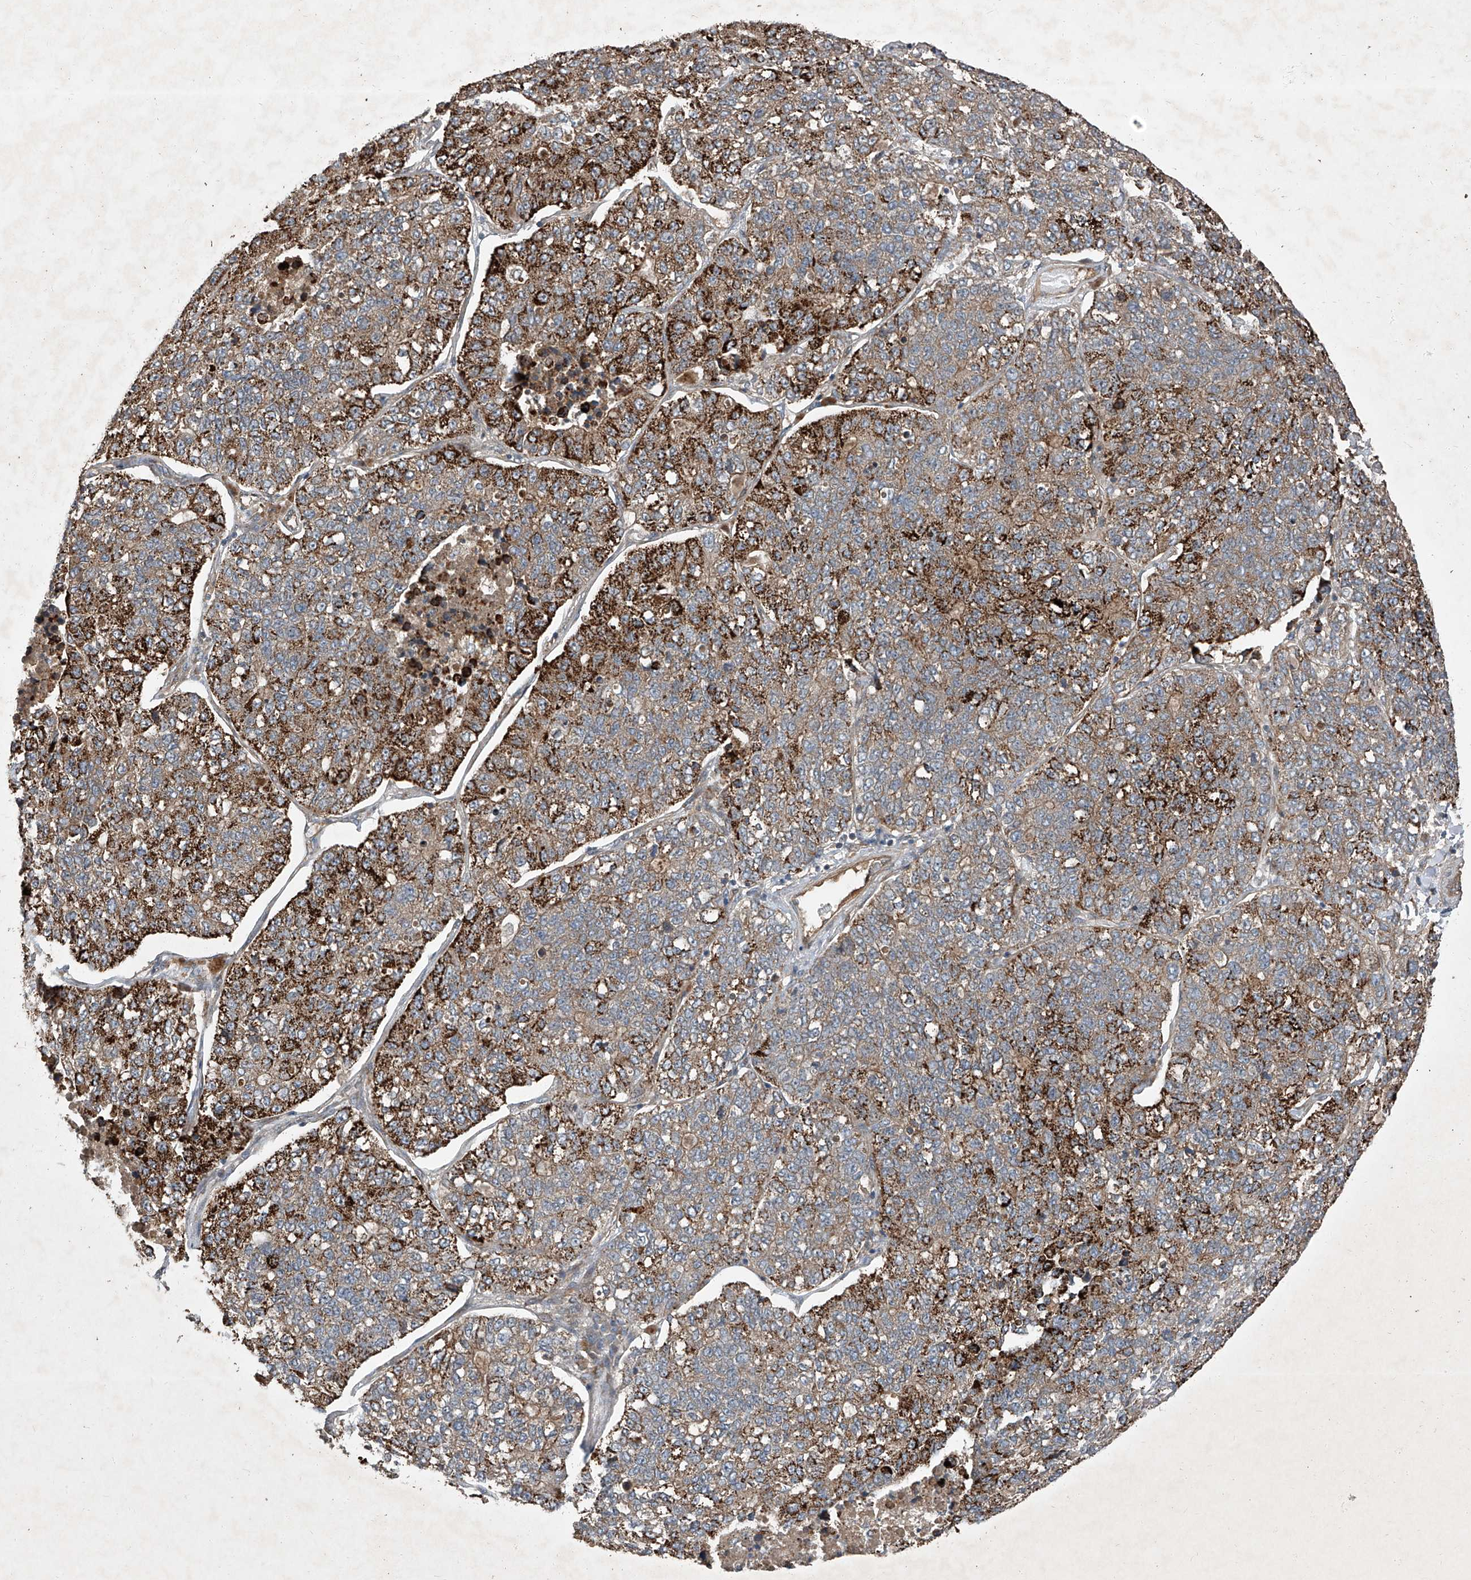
{"staining": {"intensity": "strong", "quantity": "25%-75%", "location": "cytoplasmic/membranous"}, "tissue": "lung cancer", "cell_type": "Tumor cells", "image_type": "cancer", "snomed": [{"axis": "morphology", "description": "Adenocarcinoma, NOS"}, {"axis": "topography", "description": "Lung"}], "caption": "Protein analysis of lung adenocarcinoma tissue reveals strong cytoplasmic/membranous staining in about 25%-75% of tumor cells.", "gene": "CCN1", "patient": {"sex": "male", "age": 49}}